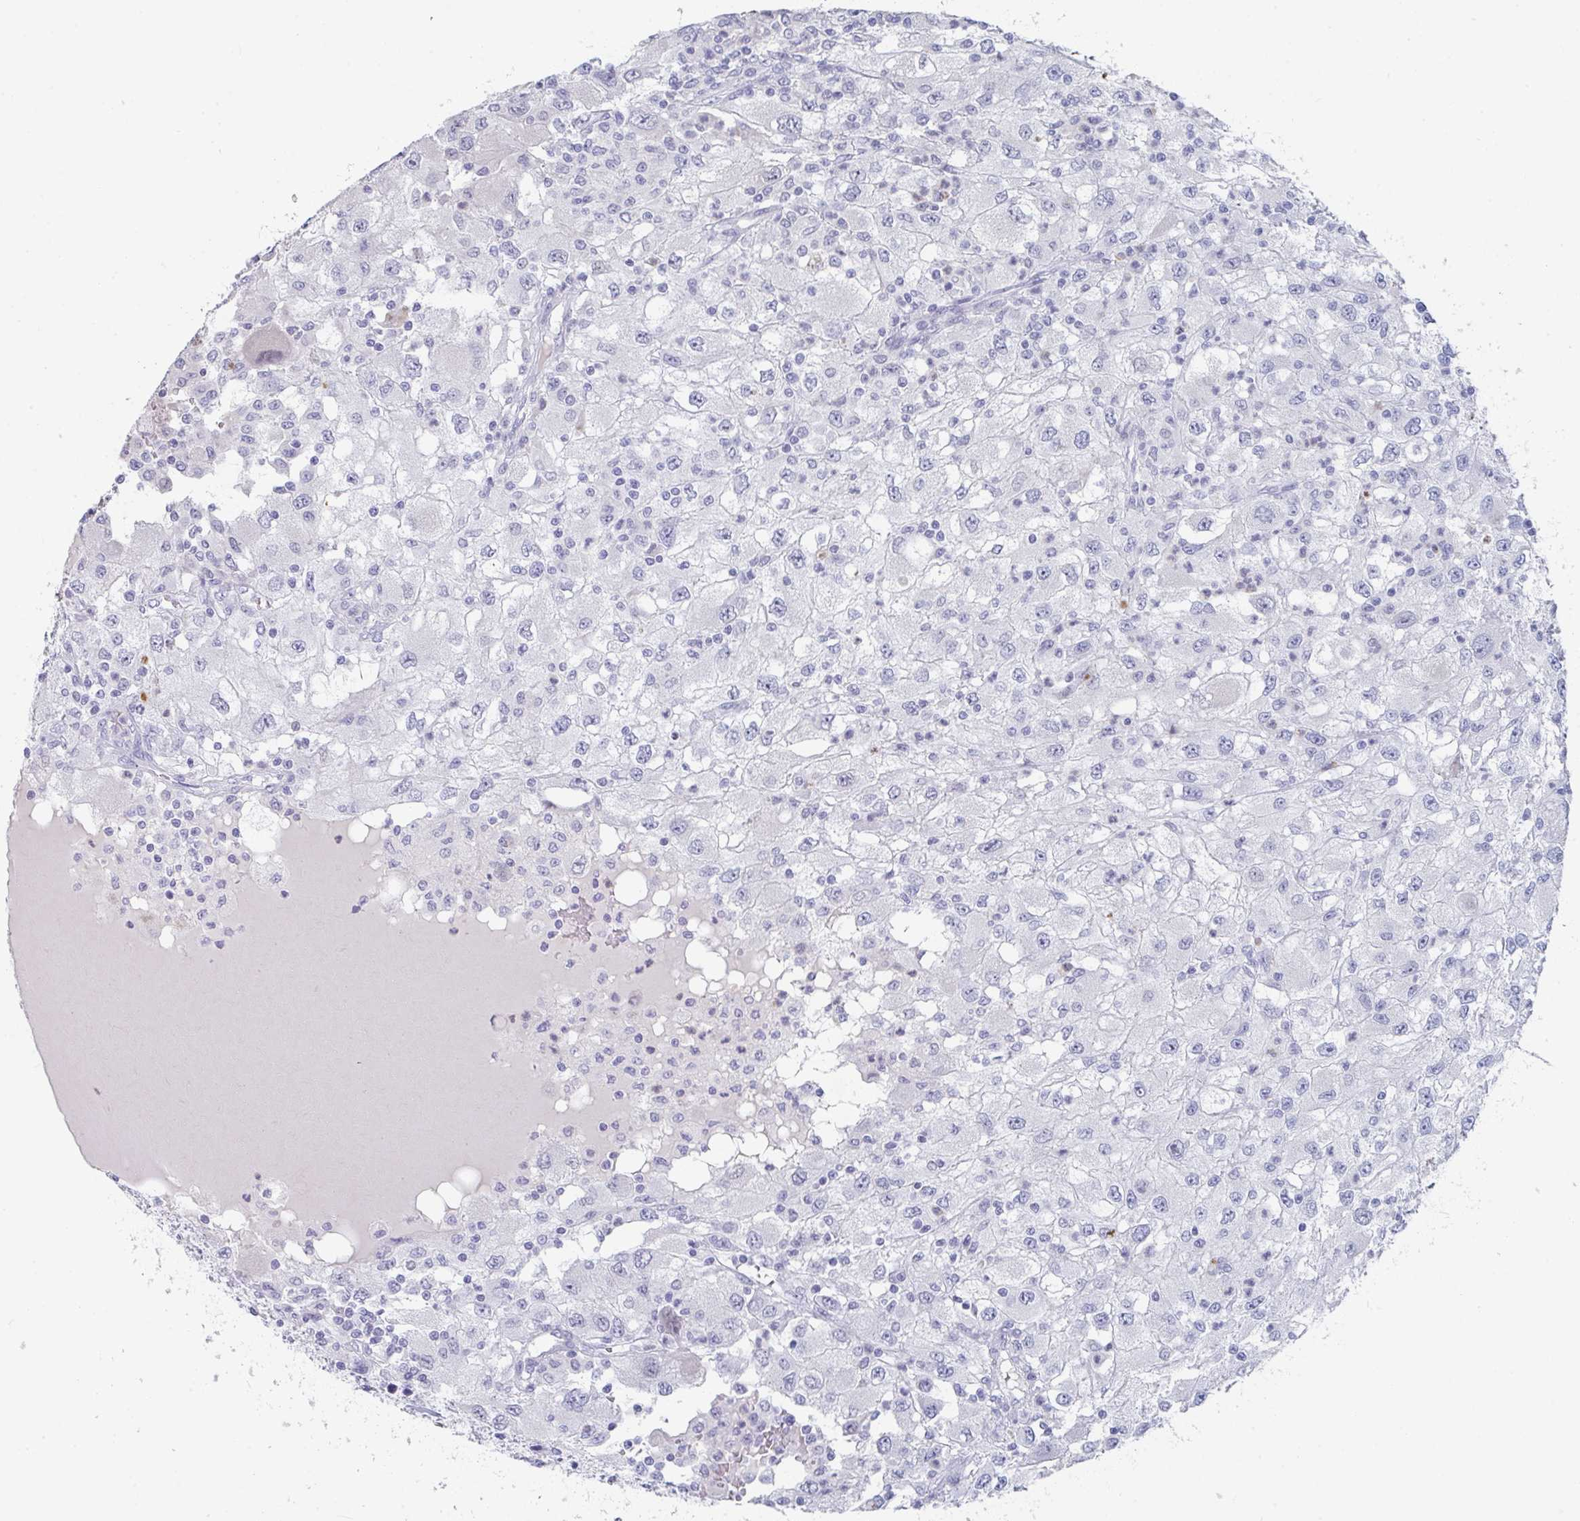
{"staining": {"intensity": "negative", "quantity": "none", "location": "none"}, "tissue": "renal cancer", "cell_type": "Tumor cells", "image_type": "cancer", "snomed": [{"axis": "morphology", "description": "Adenocarcinoma, NOS"}, {"axis": "topography", "description": "Kidney"}], "caption": "Tumor cells show no significant staining in renal cancer.", "gene": "RUBCN", "patient": {"sex": "female", "age": 67}}